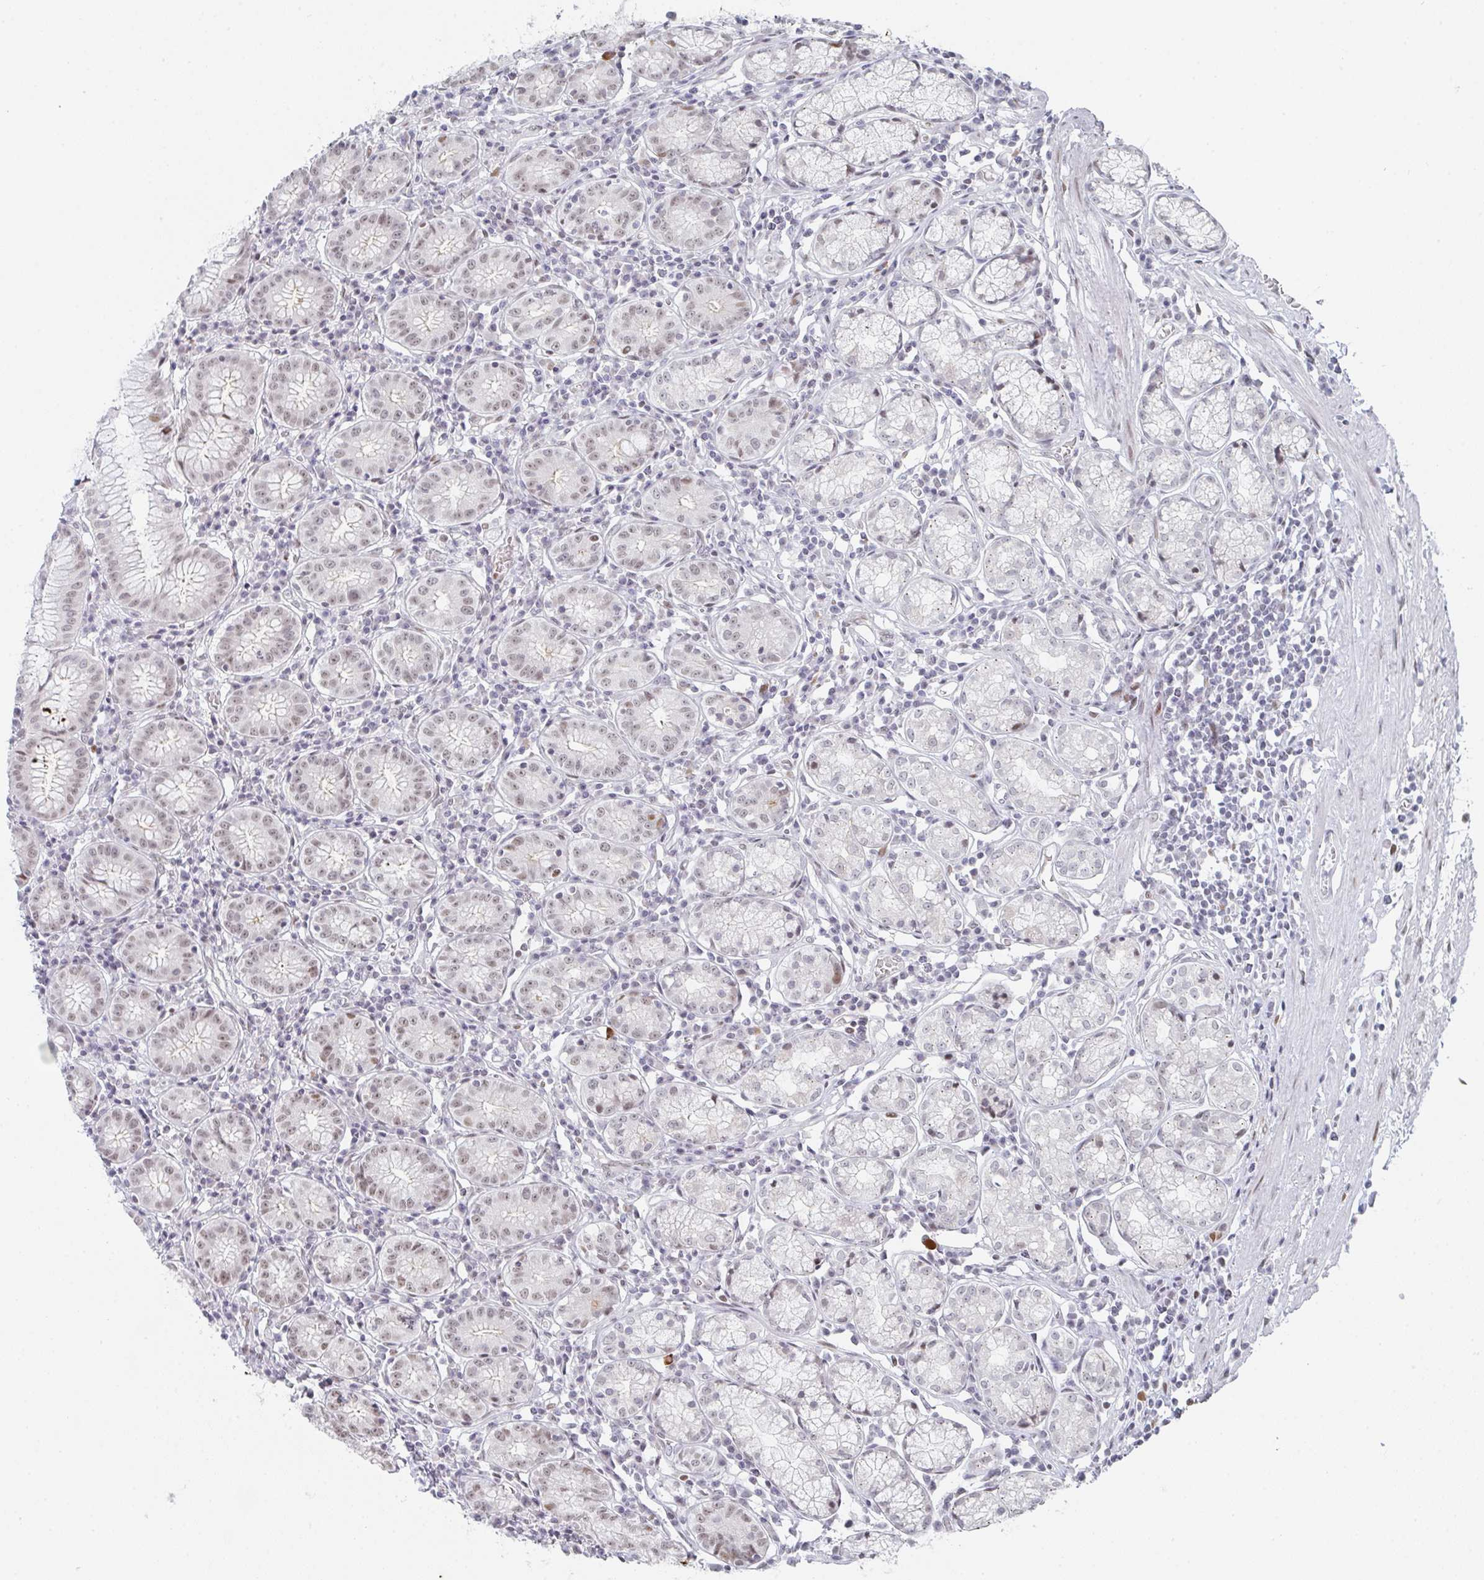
{"staining": {"intensity": "moderate", "quantity": "25%-75%", "location": "cytoplasmic/membranous,nuclear"}, "tissue": "stomach", "cell_type": "Glandular cells", "image_type": "normal", "snomed": [{"axis": "morphology", "description": "Normal tissue, NOS"}, {"axis": "topography", "description": "Stomach"}], "caption": "Protein expression analysis of normal stomach demonstrates moderate cytoplasmic/membranous,nuclear expression in about 25%-75% of glandular cells. (Stains: DAB in brown, nuclei in blue, Microscopy: brightfield microscopy at high magnification).", "gene": "POU2AF2", "patient": {"sex": "male", "age": 55}}